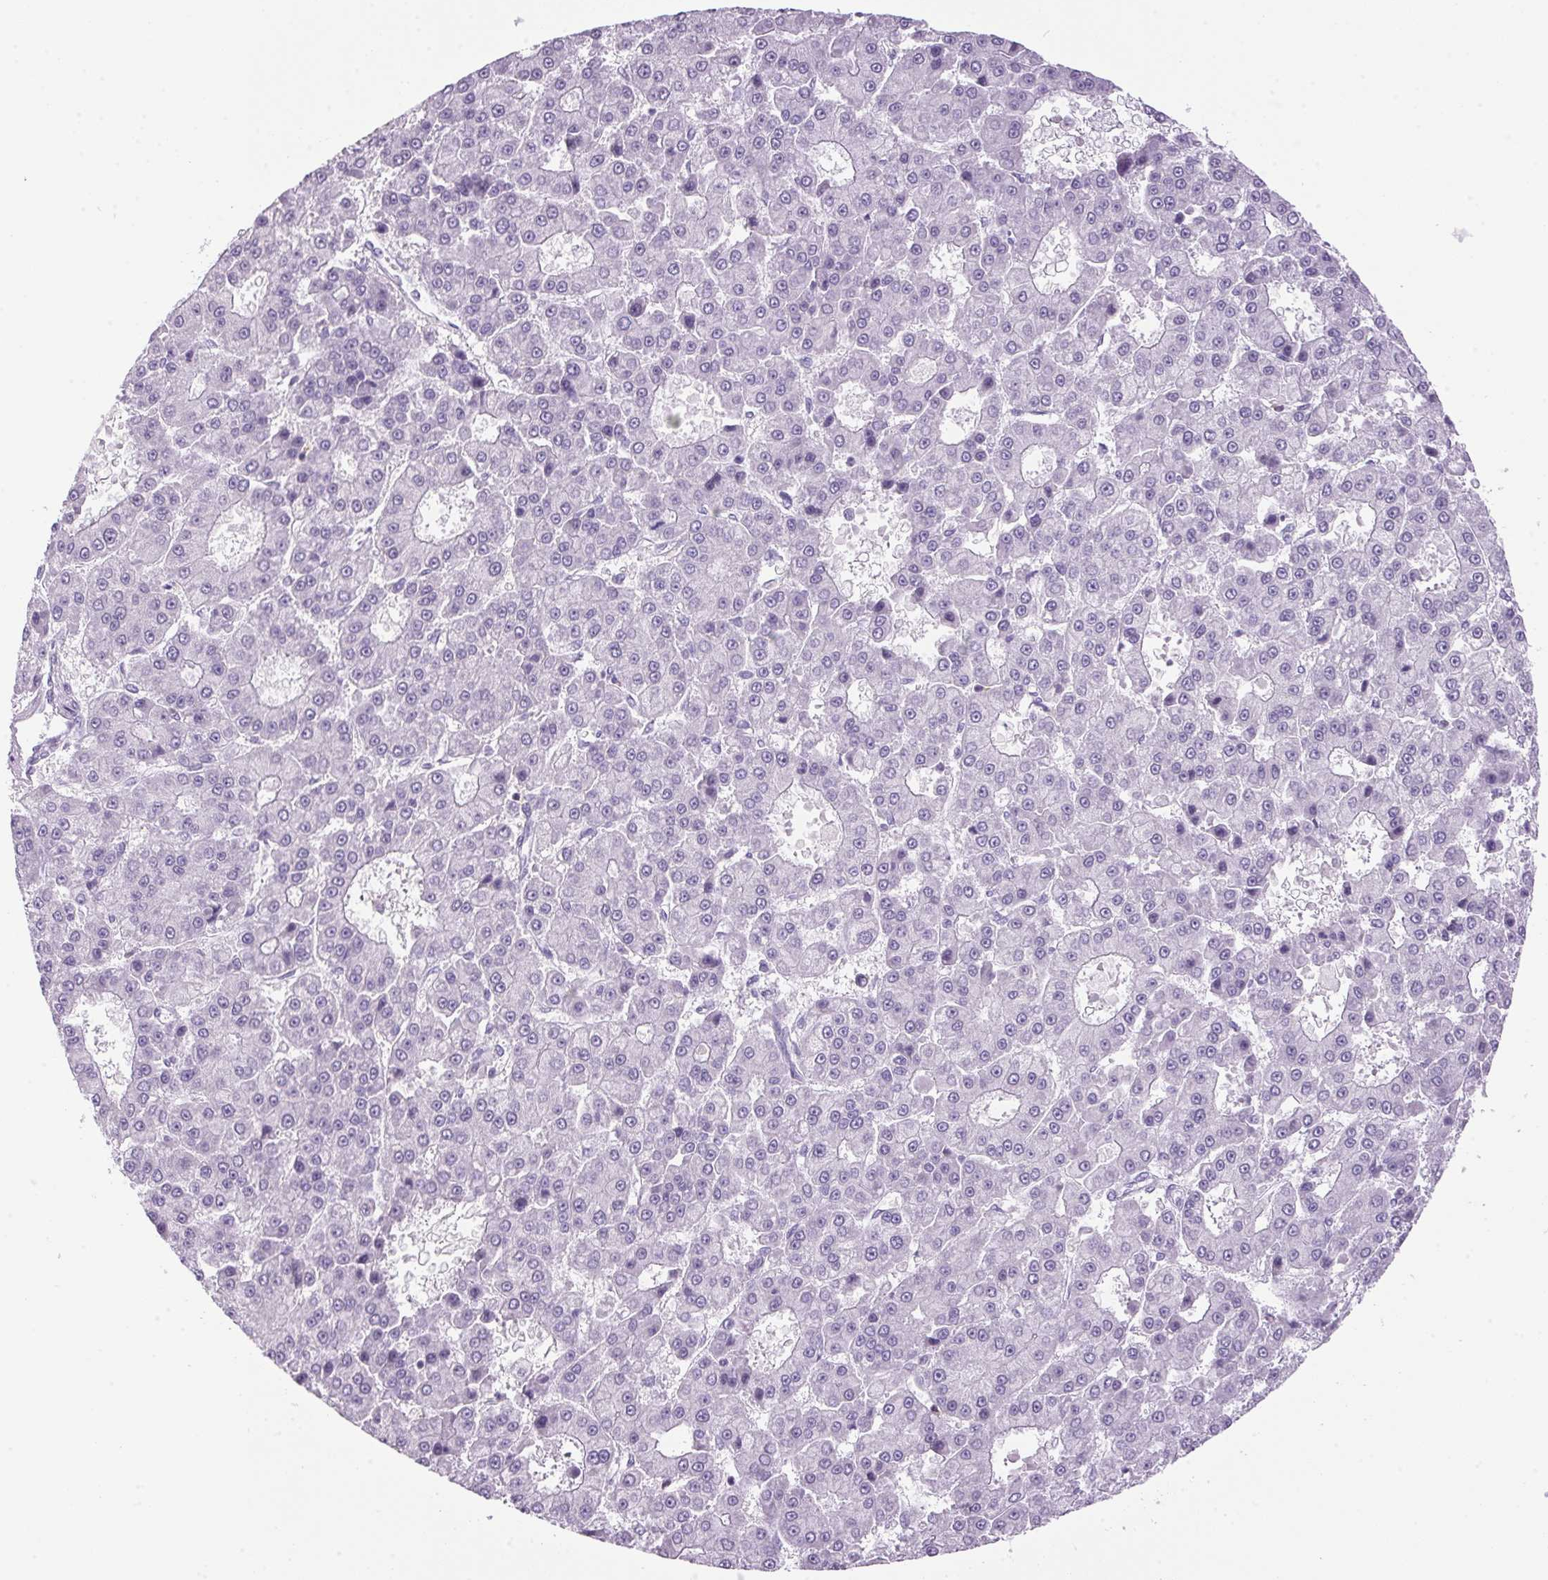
{"staining": {"intensity": "negative", "quantity": "none", "location": "none"}, "tissue": "liver cancer", "cell_type": "Tumor cells", "image_type": "cancer", "snomed": [{"axis": "morphology", "description": "Carcinoma, Hepatocellular, NOS"}, {"axis": "topography", "description": "Liver"}], "caption": "Tumor cells are negative for protein expression in human liver hepatocellular carcinoma.", "gene": "S100A2", "patient": {"sex": "male", "age": 70}}